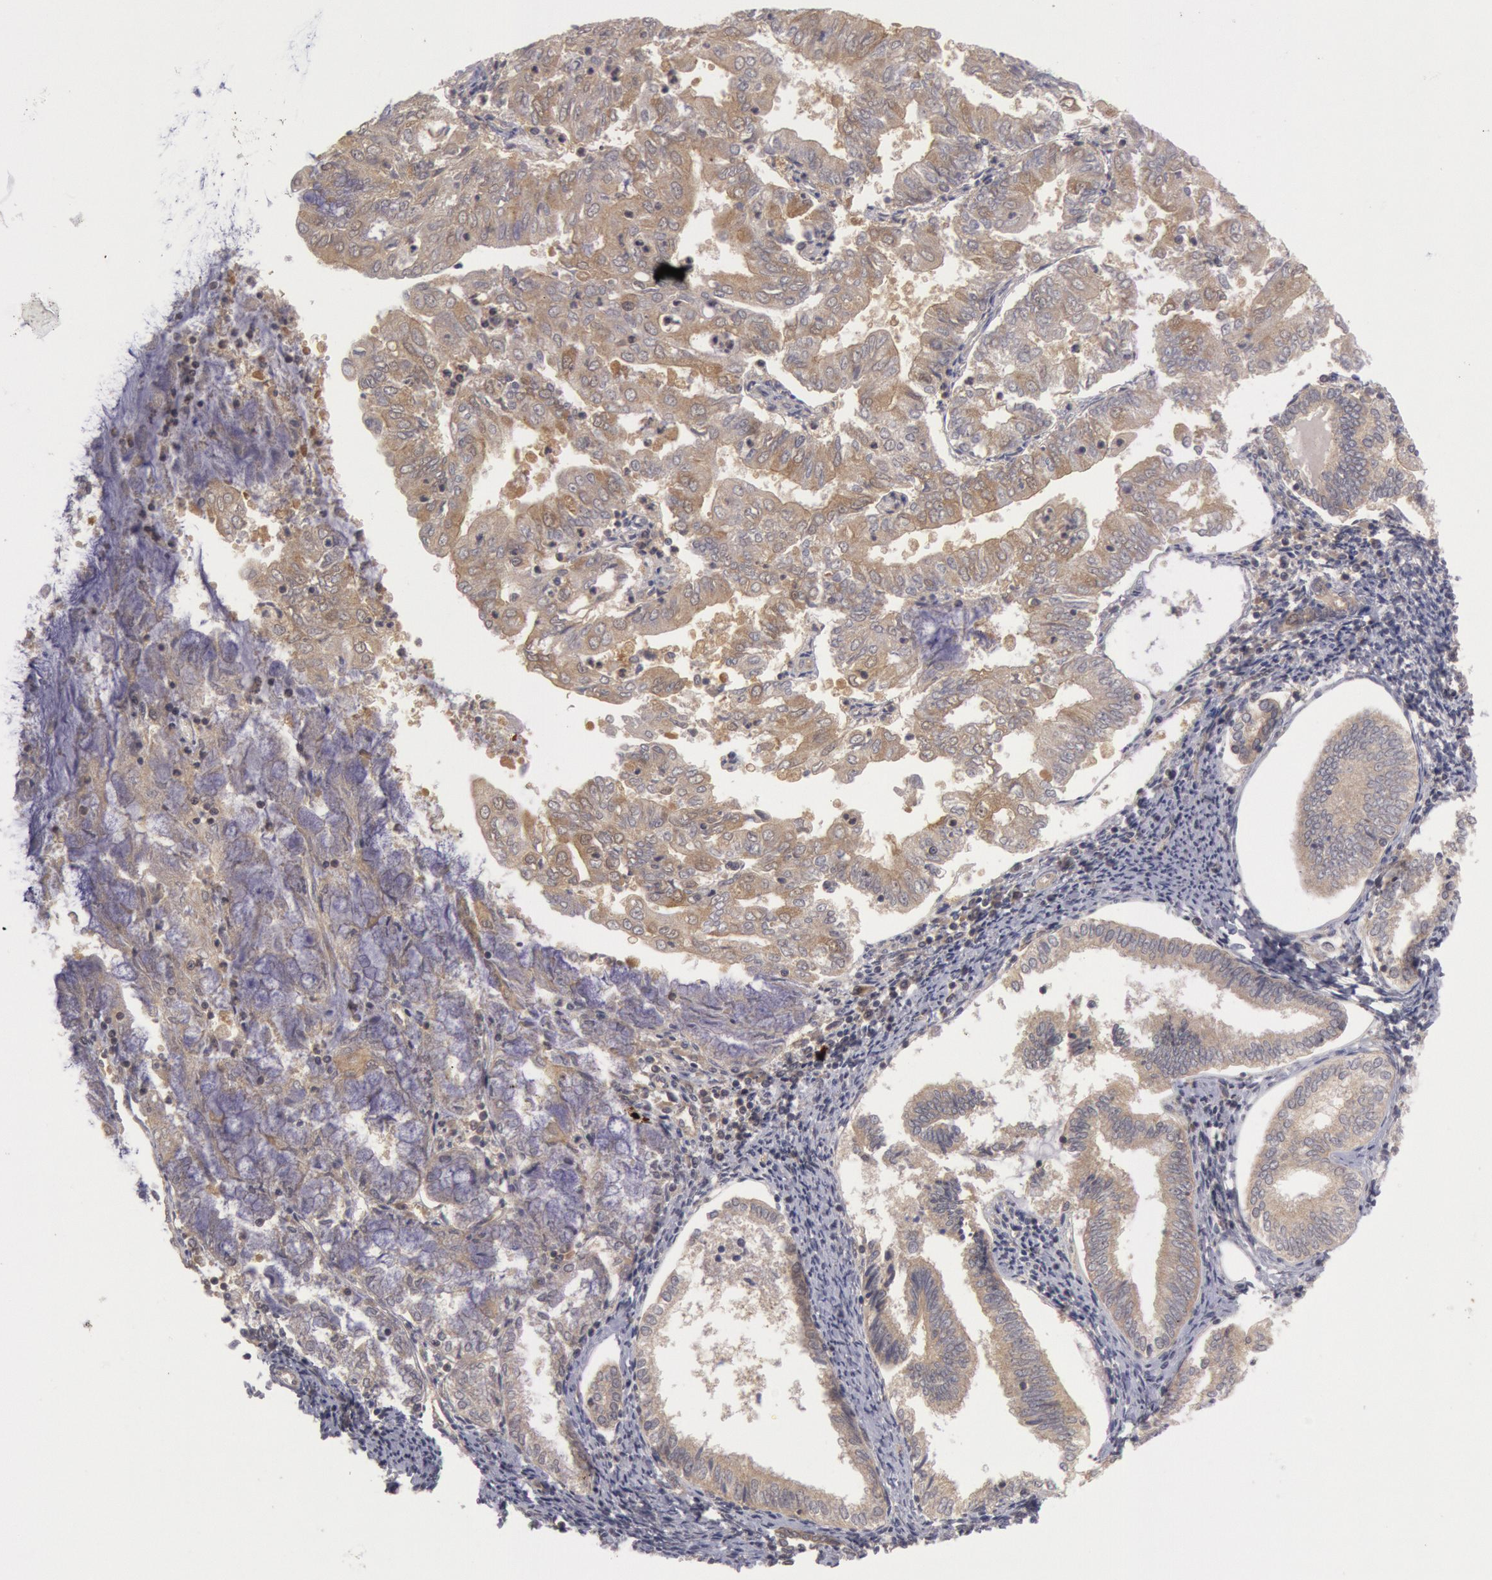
{"staining": {"intensity": "weak", "quantity": ">75%", "location": "cytoplasmic/membranous"}, "tissue": "endometrial cancer", "cell_type": "Tumor cells", "image_type": "cancer", "snomed": [{"axis": "morphology", "description": "Adenocarcinoma, NOS"}, {"axis": "topography", "description": "Endometrium"}], "caption": "DAB immunohistochemical staining of human endometrial adenocarcinoma exhibits weak cytoplasmic/membranous protein positivity in about >75% of tumor cells.", "gene": "BRAF", "patient": {"sex": "female", "age": 79}}